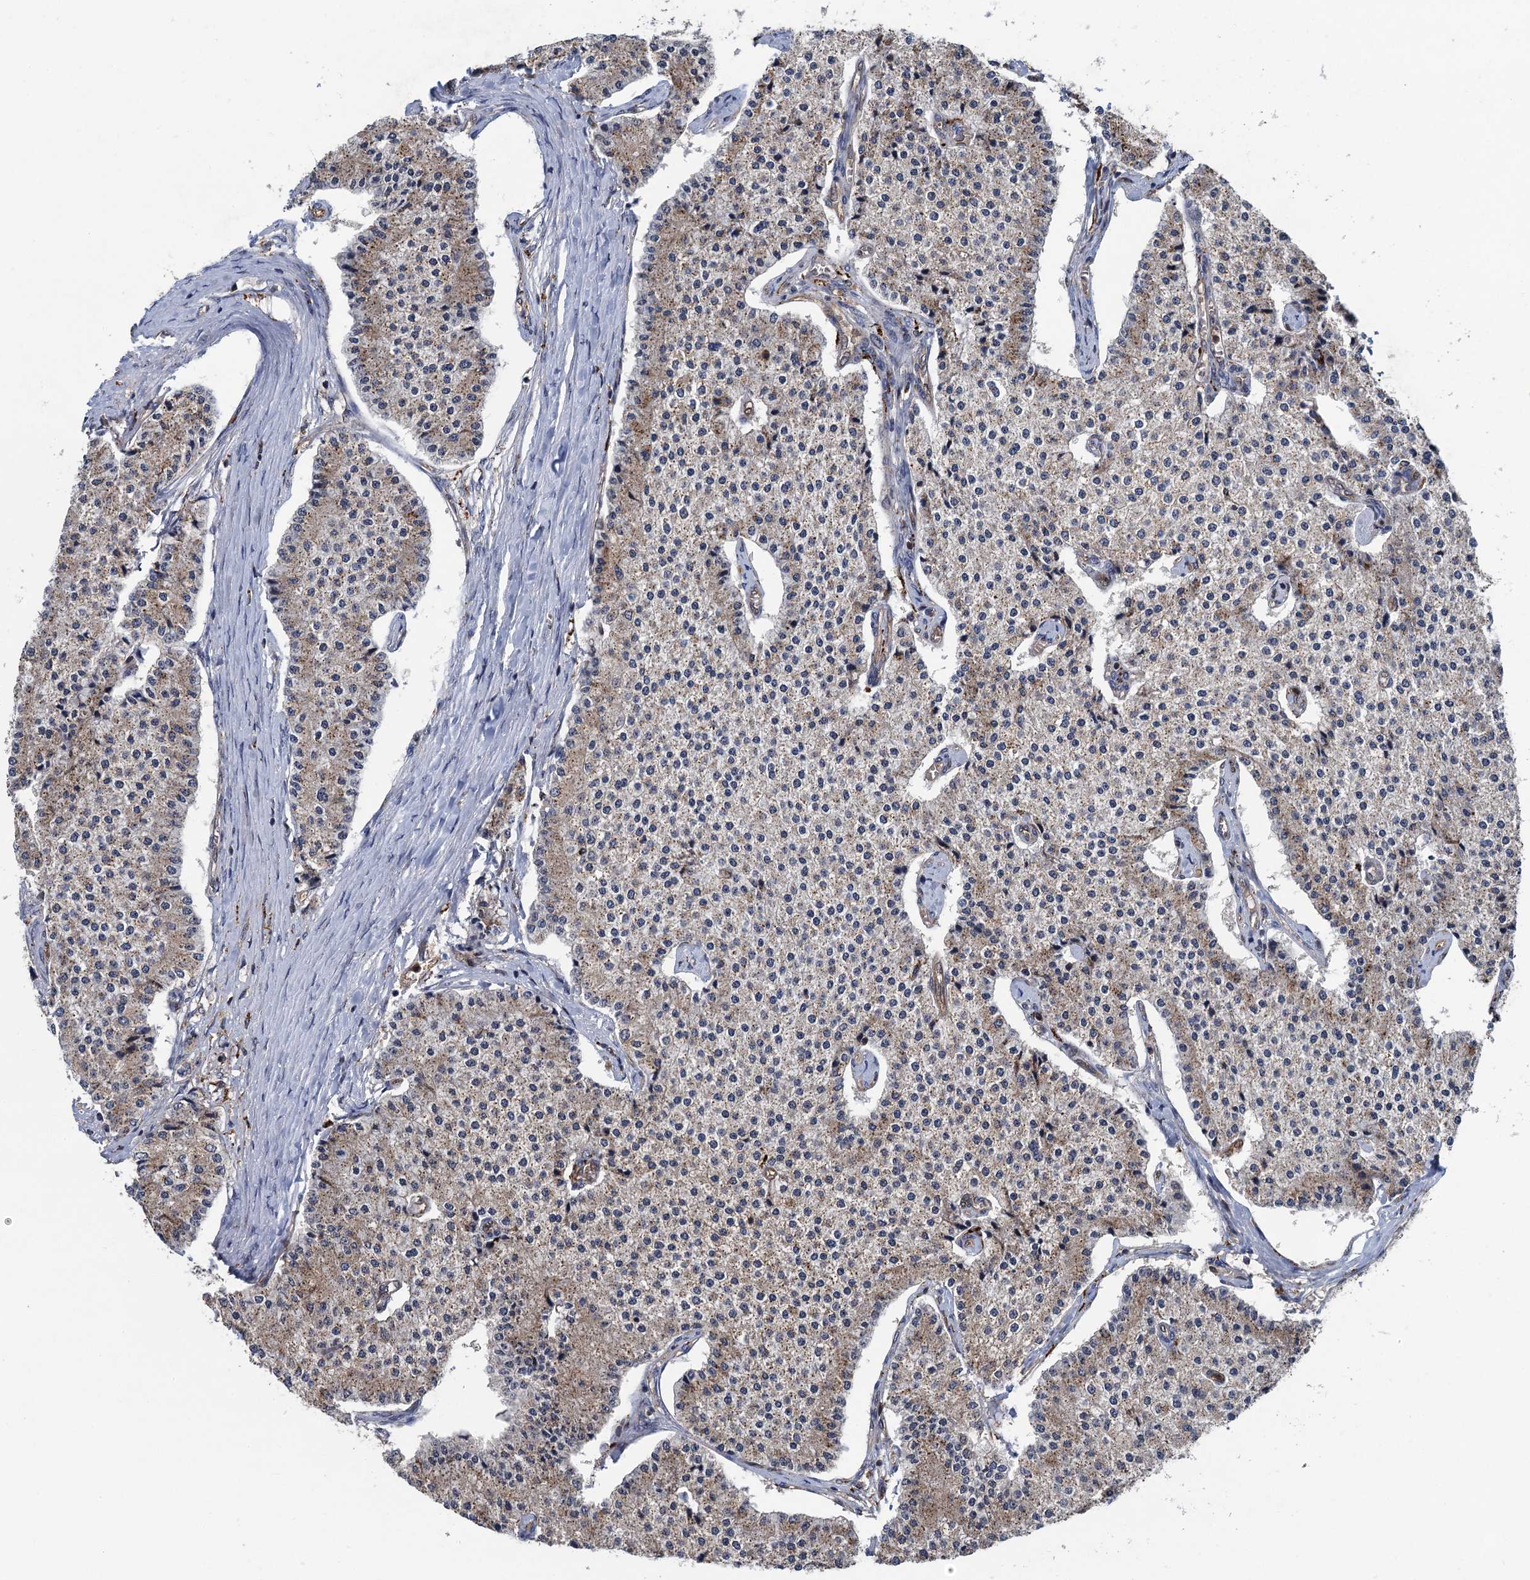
{"staining": {"intensity": "weak", "quantity": "25%-75%", "location": "cytoplasmic/membranous"}, "tissue": "carcinoid", "cell_type": "Tumor cells", "image_type": "cancer", "snomed": [{"axis": "morphology", "description": "Carcinoid, malignant, NOS"}, {"axis": "topography", "description": "Colon"}], "caption": "Approximately 25%-75% of tumor cells in carcinoid exhibit weak cytoplasmic/membranous protein staining as visualized by brown immunohistochemical staining.", "gene": "KBTBD8", "patient": {"sex": "female", "age": 52}}